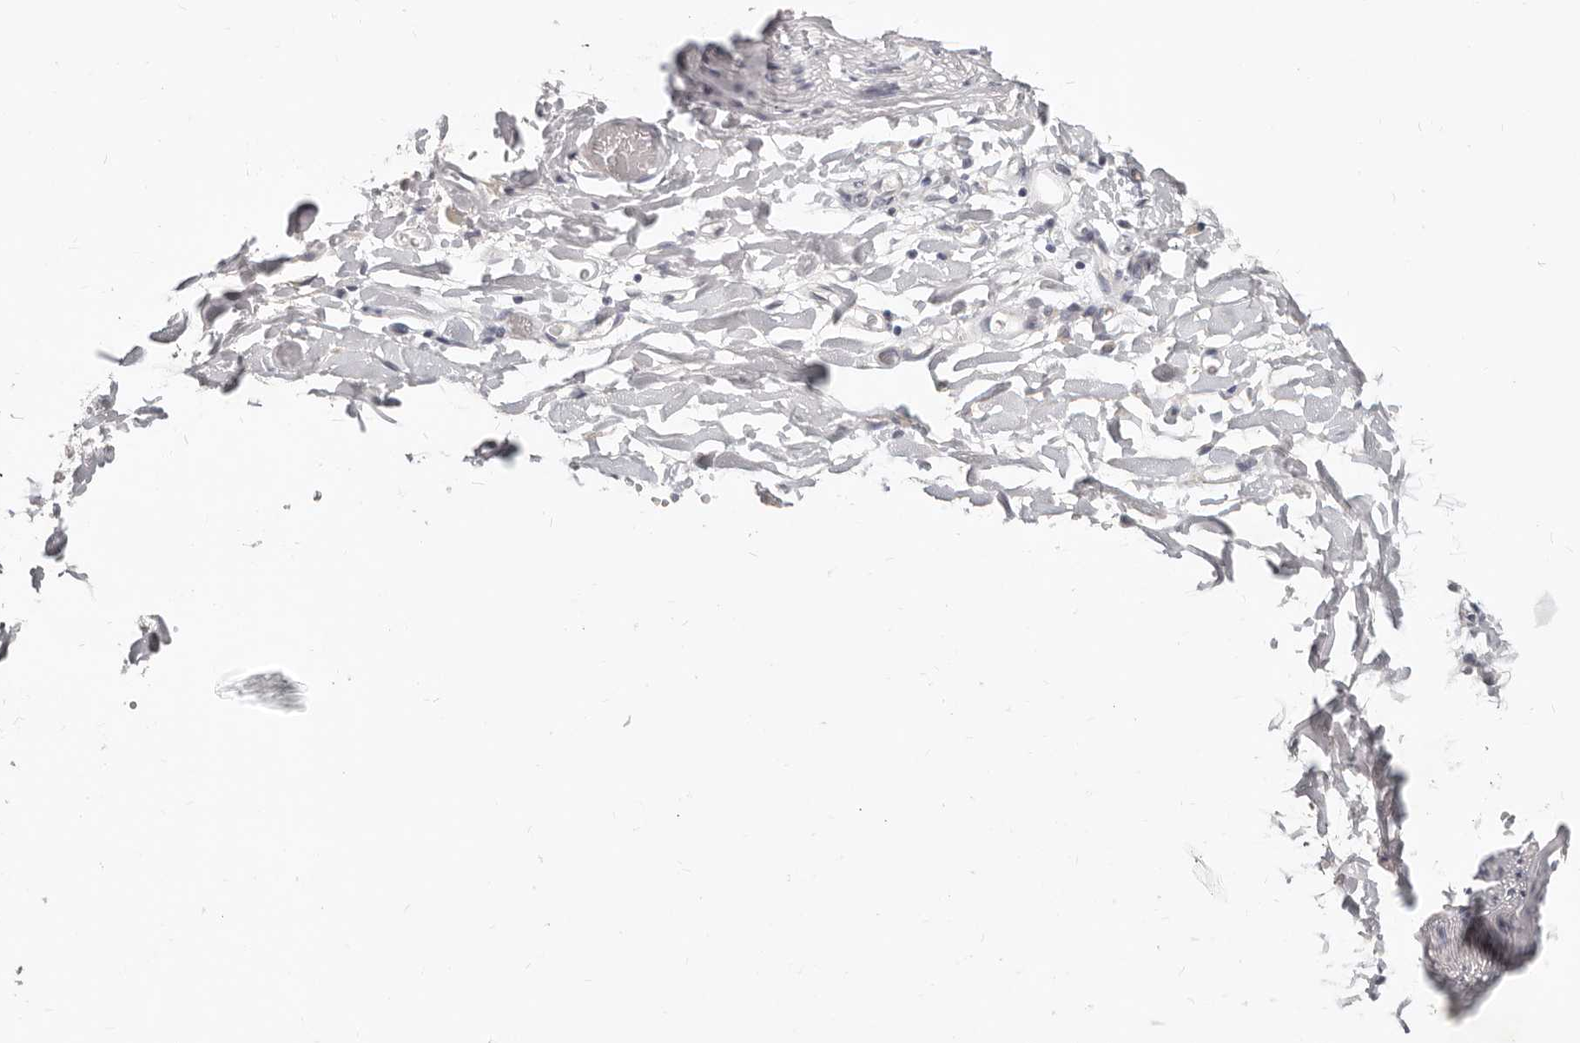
{"staining": {"intensity": "negative", "quantity": "none", "location": "none"}, "tissue": "adipose tissue", "cell_type": "Adipocytes", "image_type": "normal", "snomed": [{"axis": "morphology", "description": "Normal tissue, NOS"}, {"axis": "morphology", "description": "Adenocarcinoma, NOS"}, {"axis": "topography", "description": "Esophagus"}], "caption": "The image displays no staining of adipocytes in unremarkable adipose tissue.", "gene": "TMEM63B", "patient": {"sex": "male", "age": 62}}